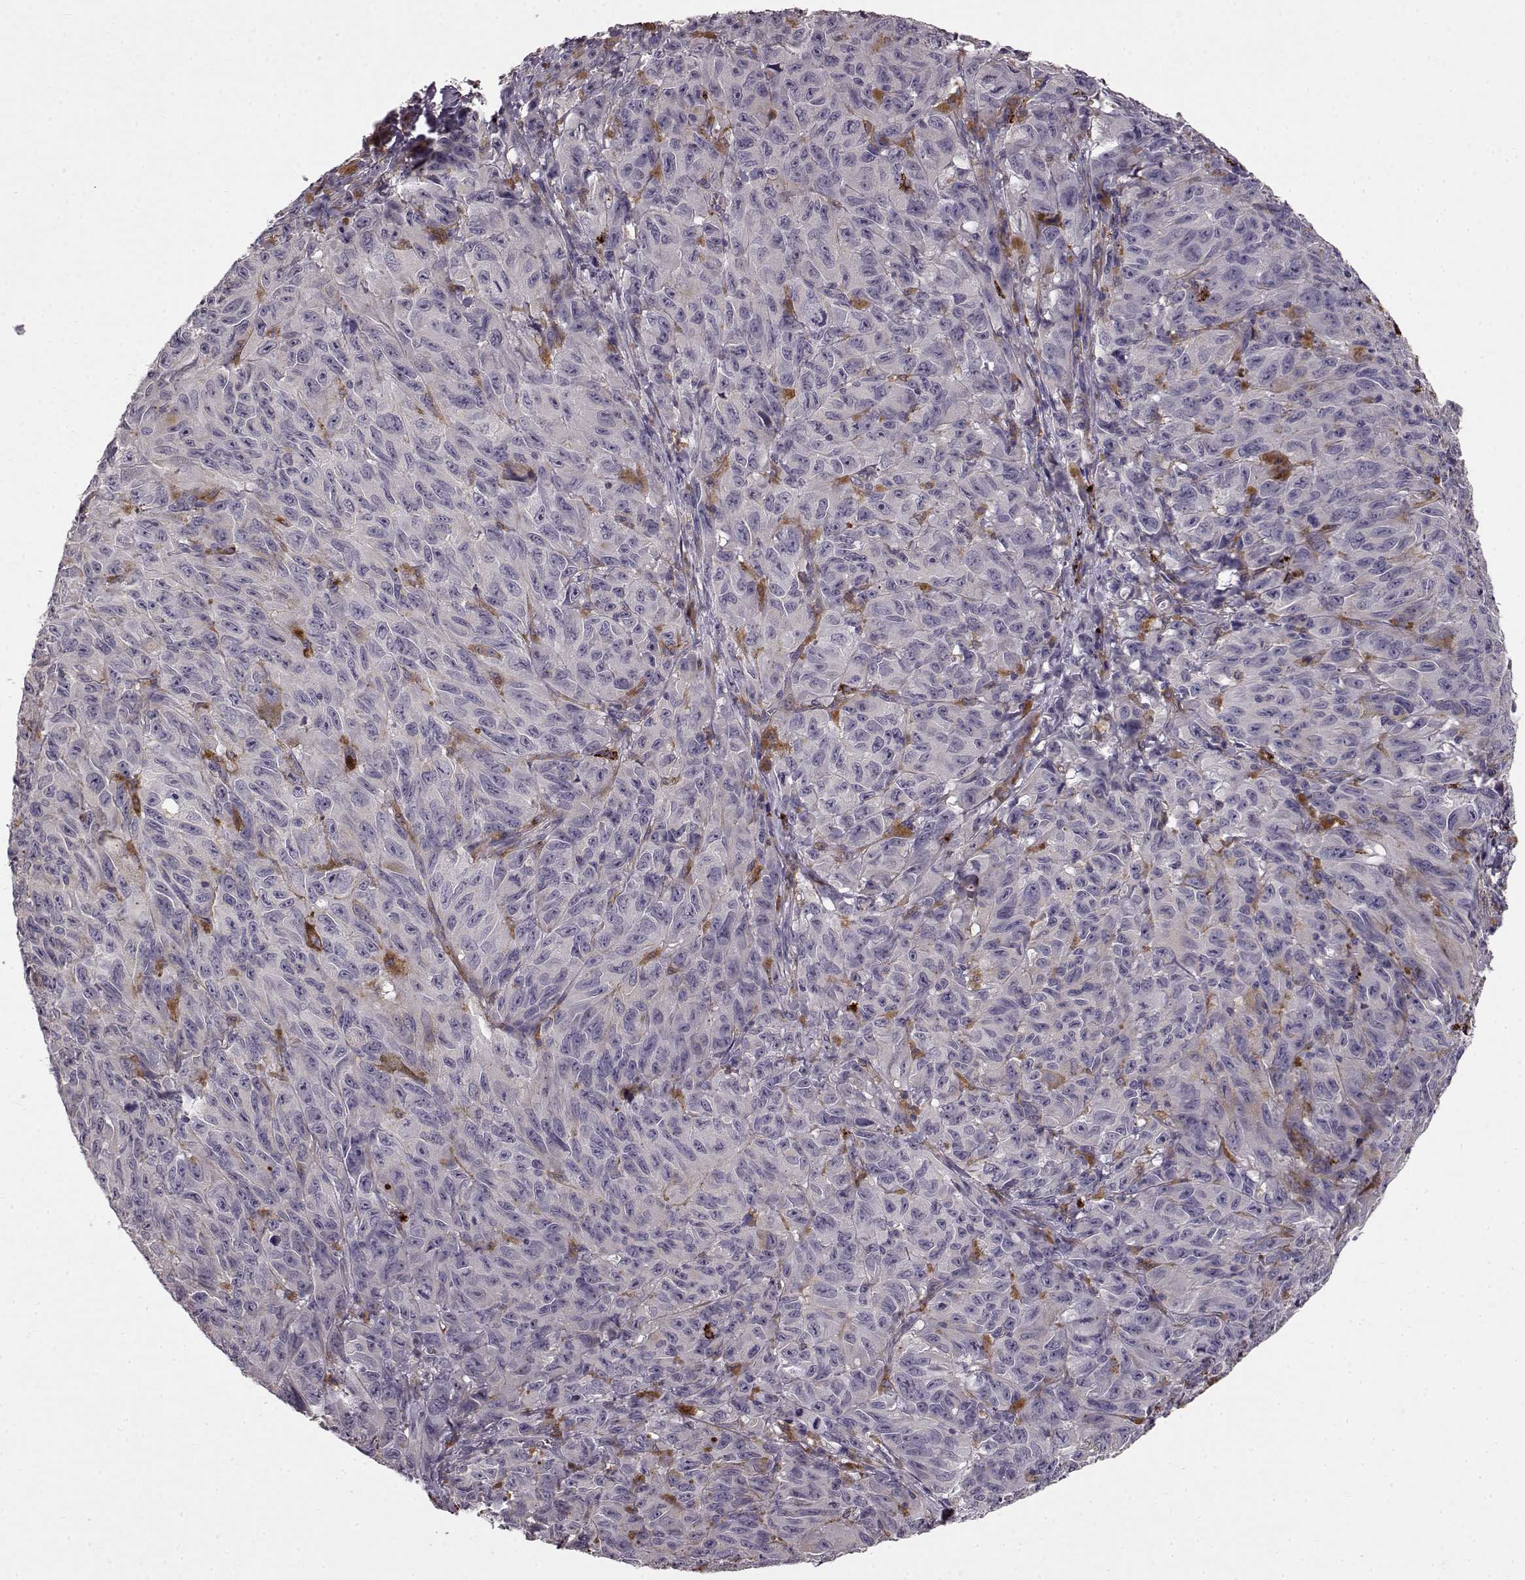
{"staining": {"intensity": "negative", "quantity": "none", "location": "none"}, "tissue": "melanoma", "cell_type": "Tumor cells", "image_type": "cancer", "snomed": [{"axis": "morphology", "description": "Malignant melanoma, NOS"}, {"axis": "topography", "description": "Vulva, labia, clitoris and Bartholin´s gland, NO"}], "caption": "The micrograph exhibits no significant positivity in tumor cells of melanoma.", "gene": "CCNF", "patient": {"sex": "female", "age": 75}}